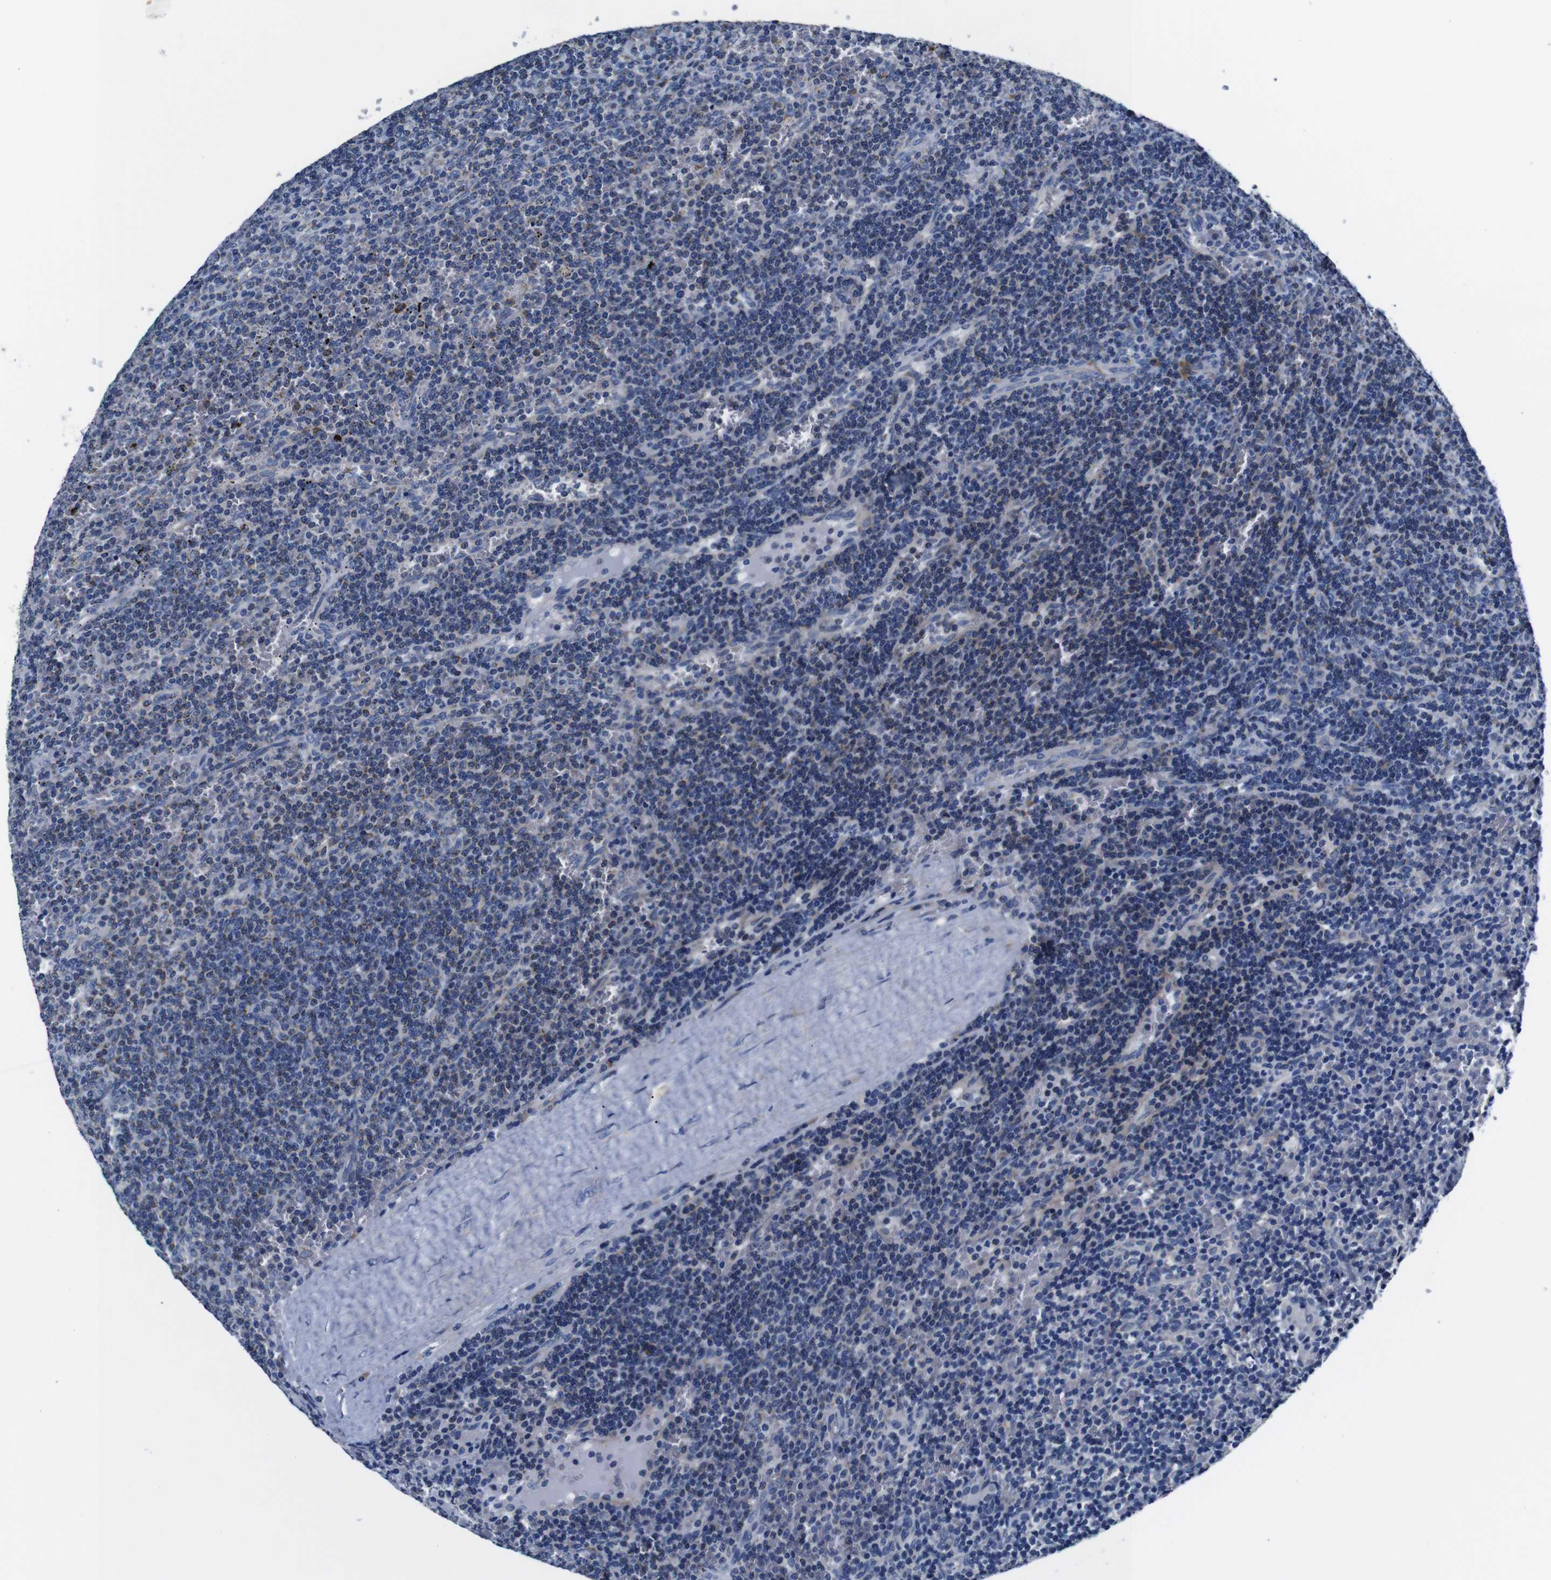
{"staining": {"intensity": "weak", "quantity": "<25%", "location": "cytoplasmic/membranous"}, "tissue": "lymphoma", "cell_type": "Tumor cells", "image_type": "cancer", "snomed": [{"axis": "morphology", "description": "Malignant lymphoma, non-Hodgkin's type, Low grade"}, {"axis": "topography", "description": "Spleen"}], "caption": "Immunohistochemical staining of human lymphoma demonstrates no significant staining in tumor cells.", "gene": "SNX19", "patient": {"sex": "female", "age": 50}}